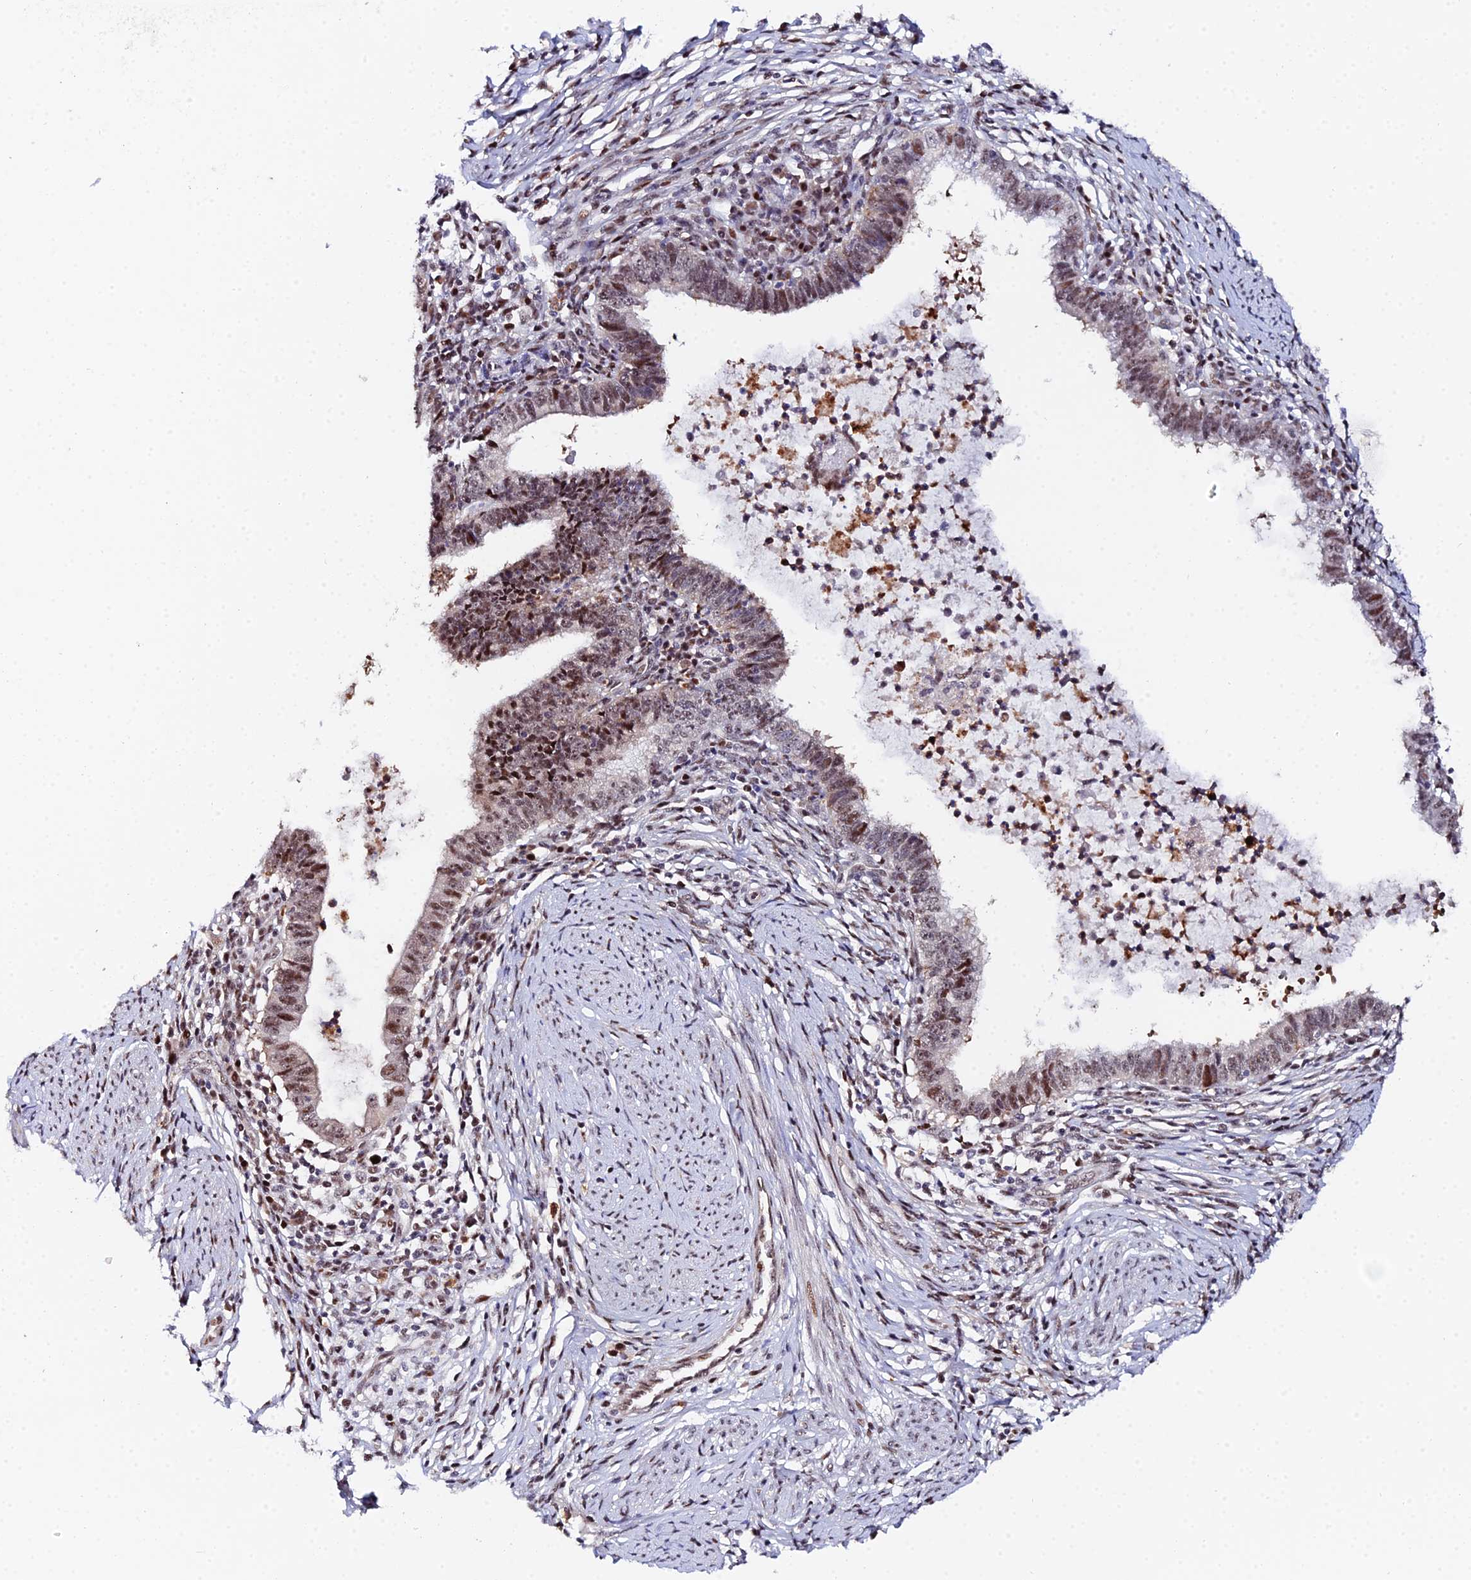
{"staining": {"intensity": "moderate", "quantity": ">75%", "location": "nuclear"}, "tissue": "cervical cancer", "cell_type": "Tumor cells", "image_type": "cancer", "snomed": [{"axis": "morphology", "description": "Adenocarcinoma, NOS"}, {"axis": "topography", "description": "Cervix"}], "caption": "A photomicrograph of cervical cancer stained for a protein shows moderate nuclear brown staining in tumor cells.", "gene": "TIFA", "patient": {"sex": "female", "age": 36}}